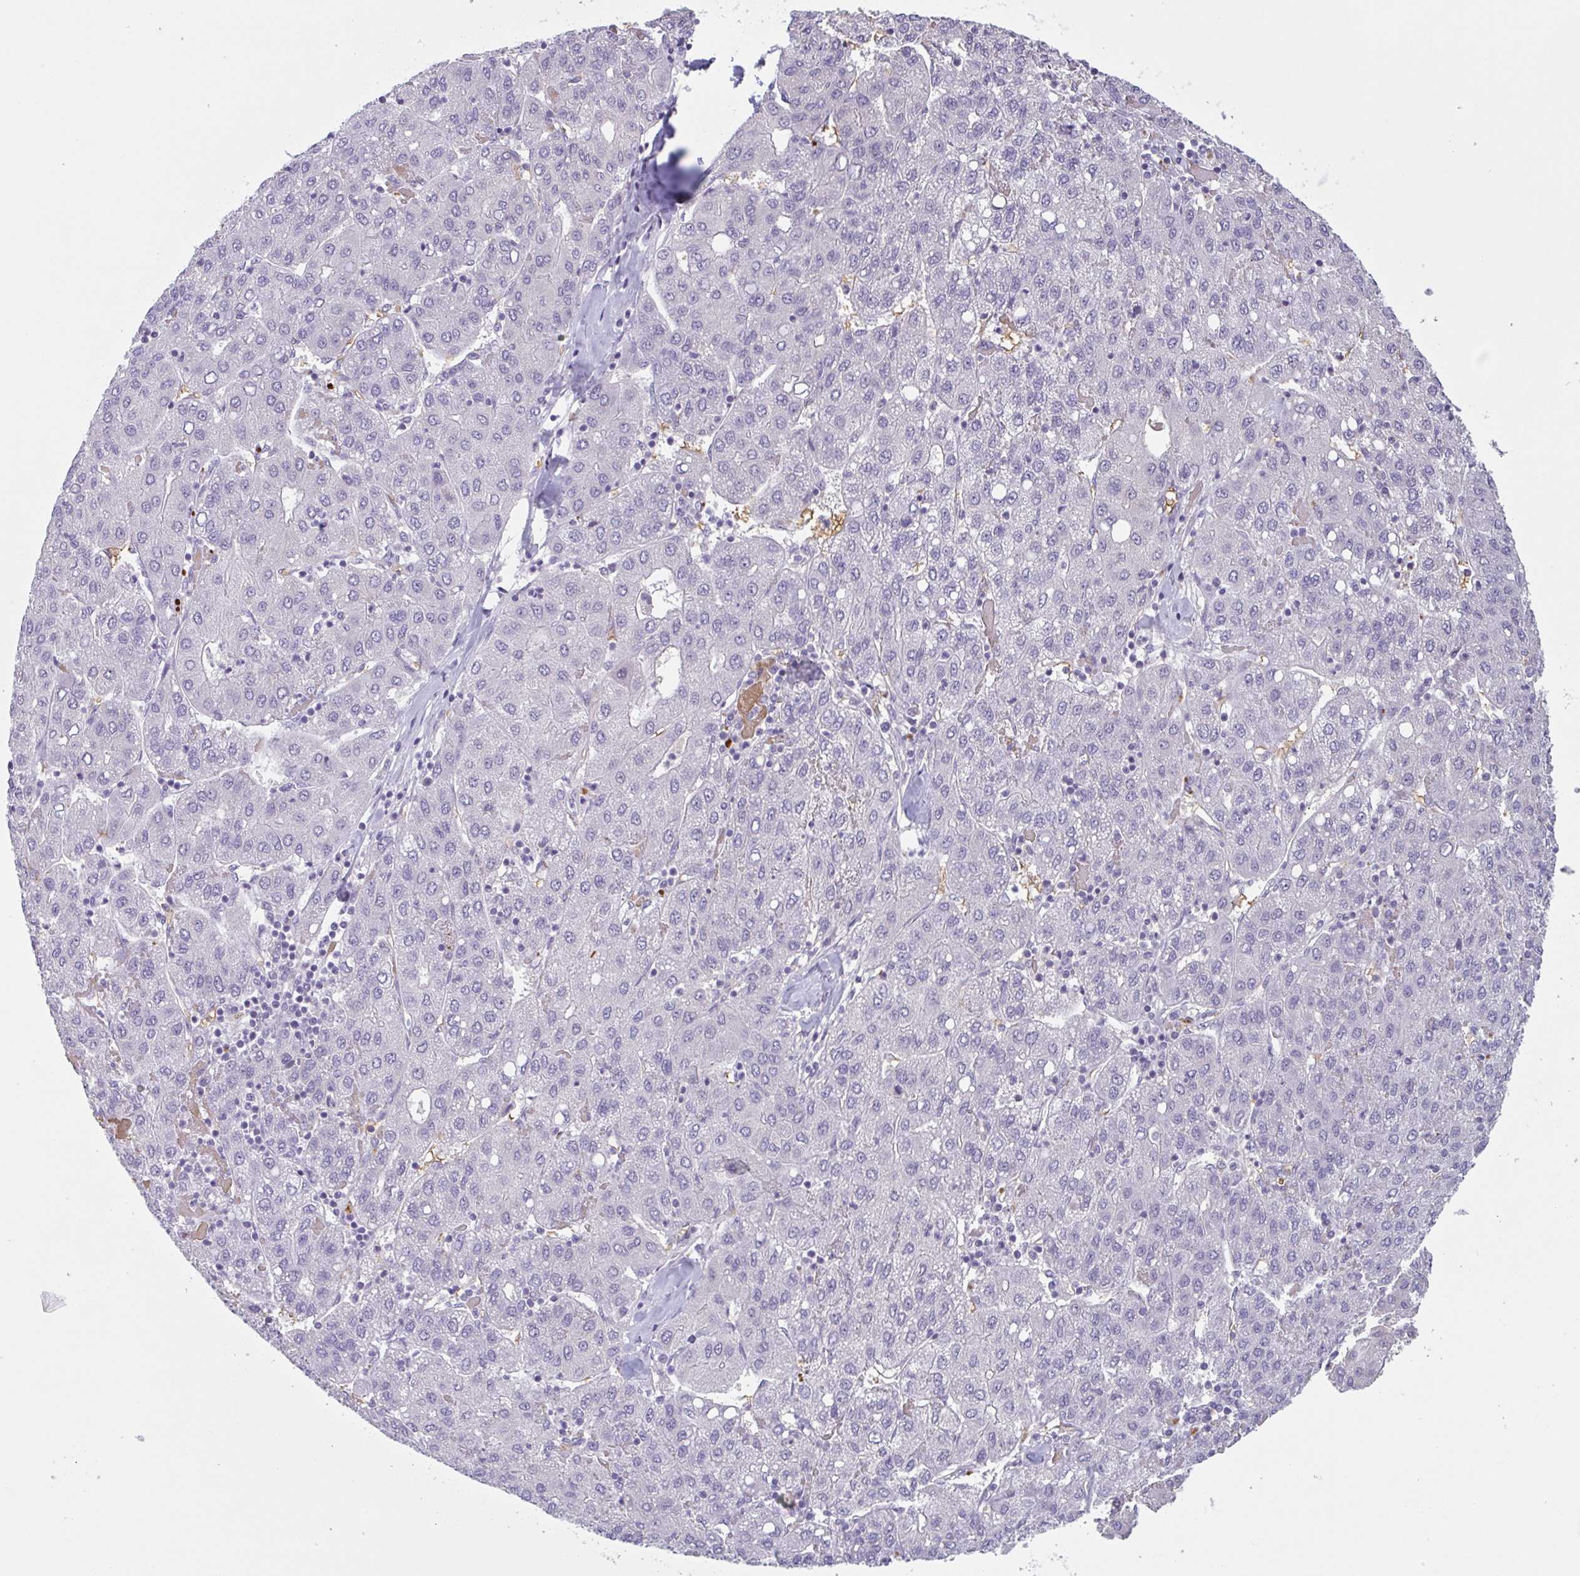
{"staining": {"intensity": "negative", "quantity": "none", "location": "none"}, "tissue": "liver cancer", "cell_type": "Tumor cells", "image_type": "cancer", "snomed": [{"axis": "morphology", "description": "Carcinoma, Hepatocellular, NOS"}, {"axis": "topography", "description": "Liver"}], "caption": "This is a histopathology image of immunohistochemistry staining of liver hepatocellular carcinoma, which shows no expression in tumor cells. (DAB (3,3'-diaminobenzidine) immunohistochemistry (IHC) with hematoxylin counter stain).", "gene": "RHAG", "patient": {"sex": "male", "age": 65}}